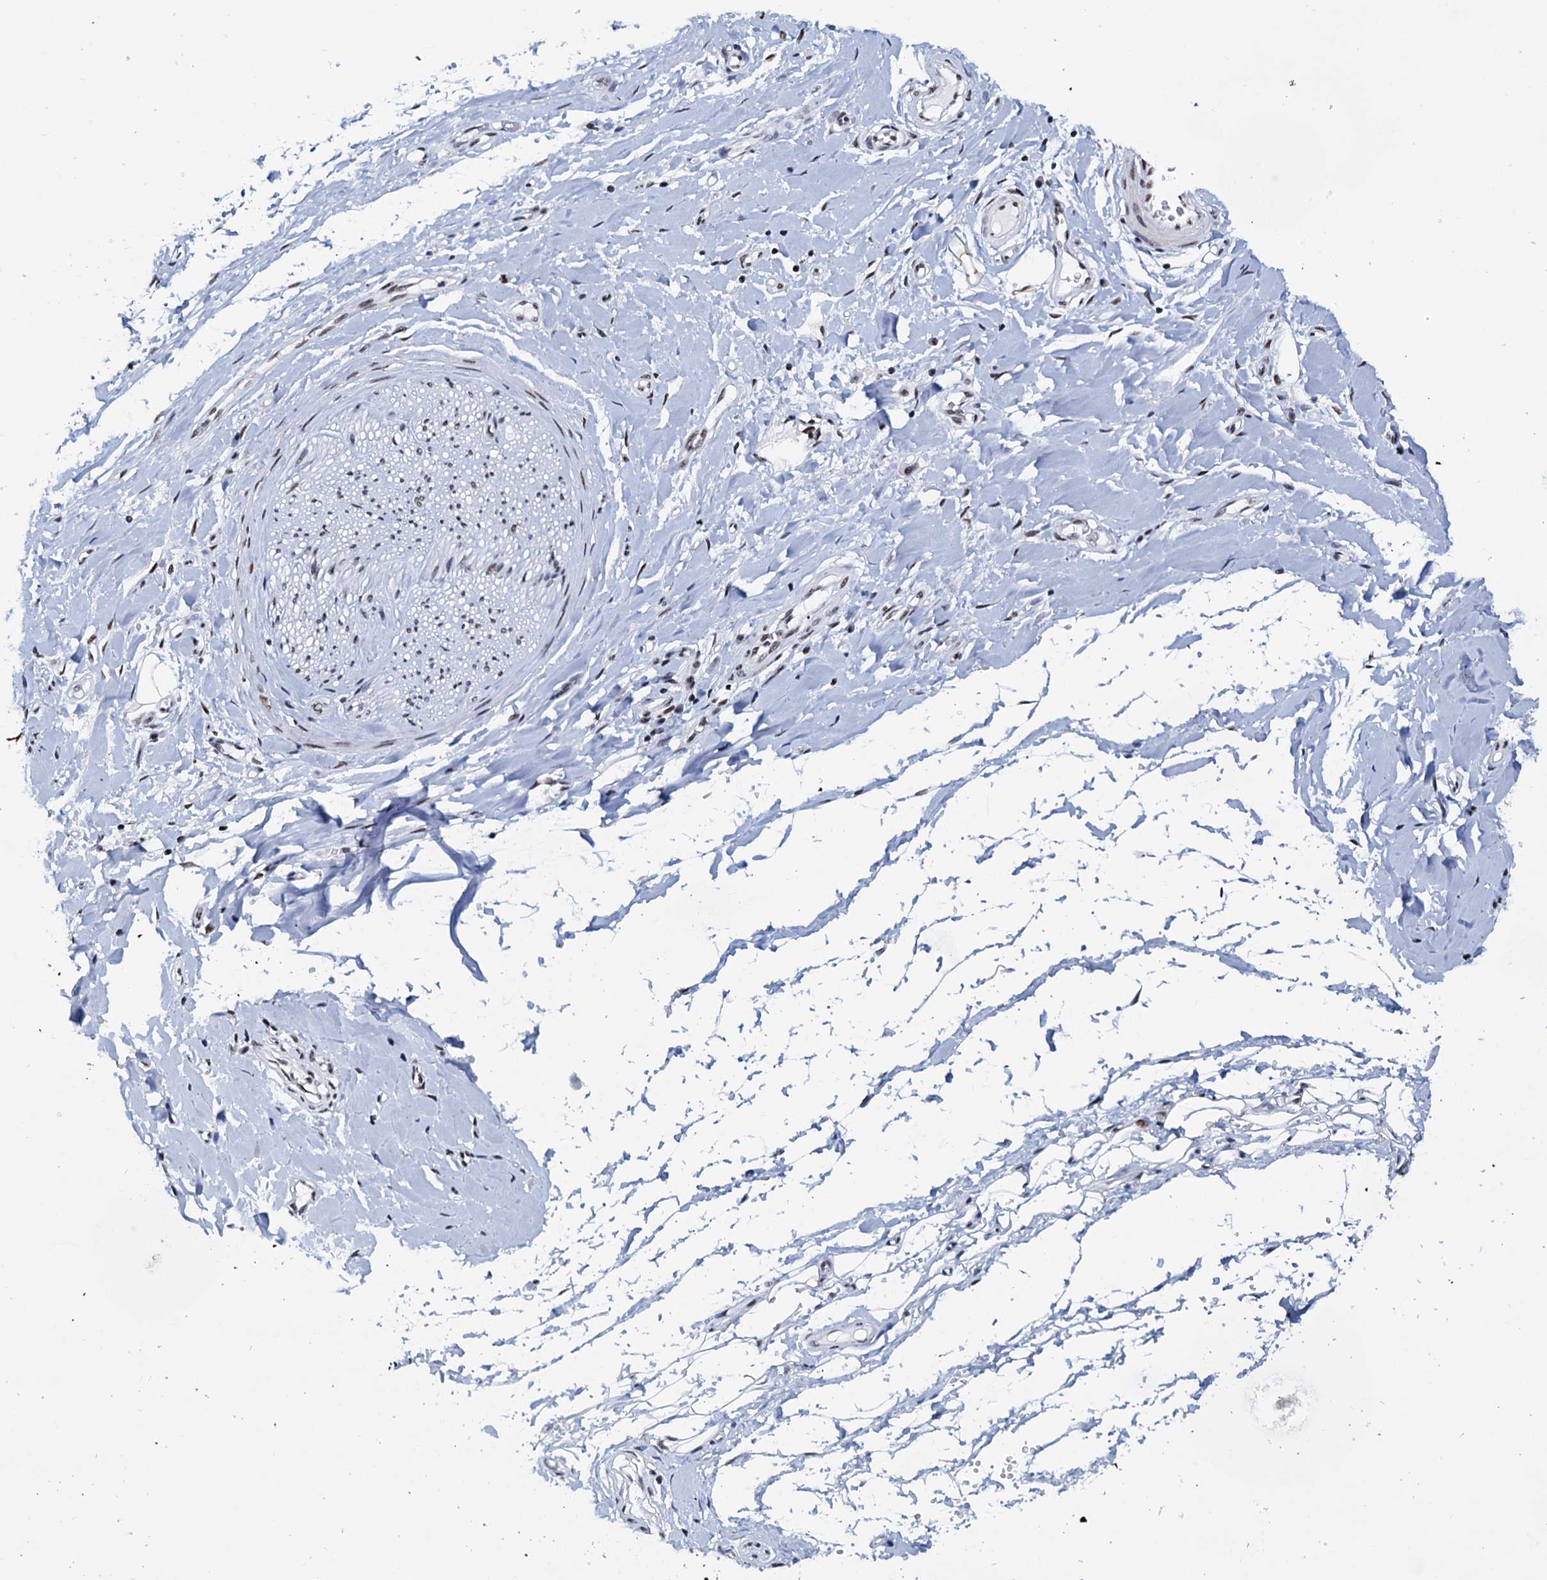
{"staining": {"intensity": "strong", "quantity": ">75%", "location": "nuclear"}, "tissue": "adipose tissue", "cell_type": "Adipocytes", "image_type": "normal", "snomed": [{"axis": "morphology", "description": "Normal tissue, NOS"}, {"axis": "morphology", "description": "Adenocarcinoma, NOS"}, {"axis": "topography", "description": "Stomach, upper"}, {"axis": "topography", "description": "Peripheral nerve tissue"}], "caption": "Adipose tissue stained for a protein reveals strong nuclear positivity in adipocytes. The staining was performed using DAB, with brown indicating positive protein expression. Nuclei are stained blue with hematoxylin.", "gene": "SLTM", "patient": {"sex": "male", "age": 62}}